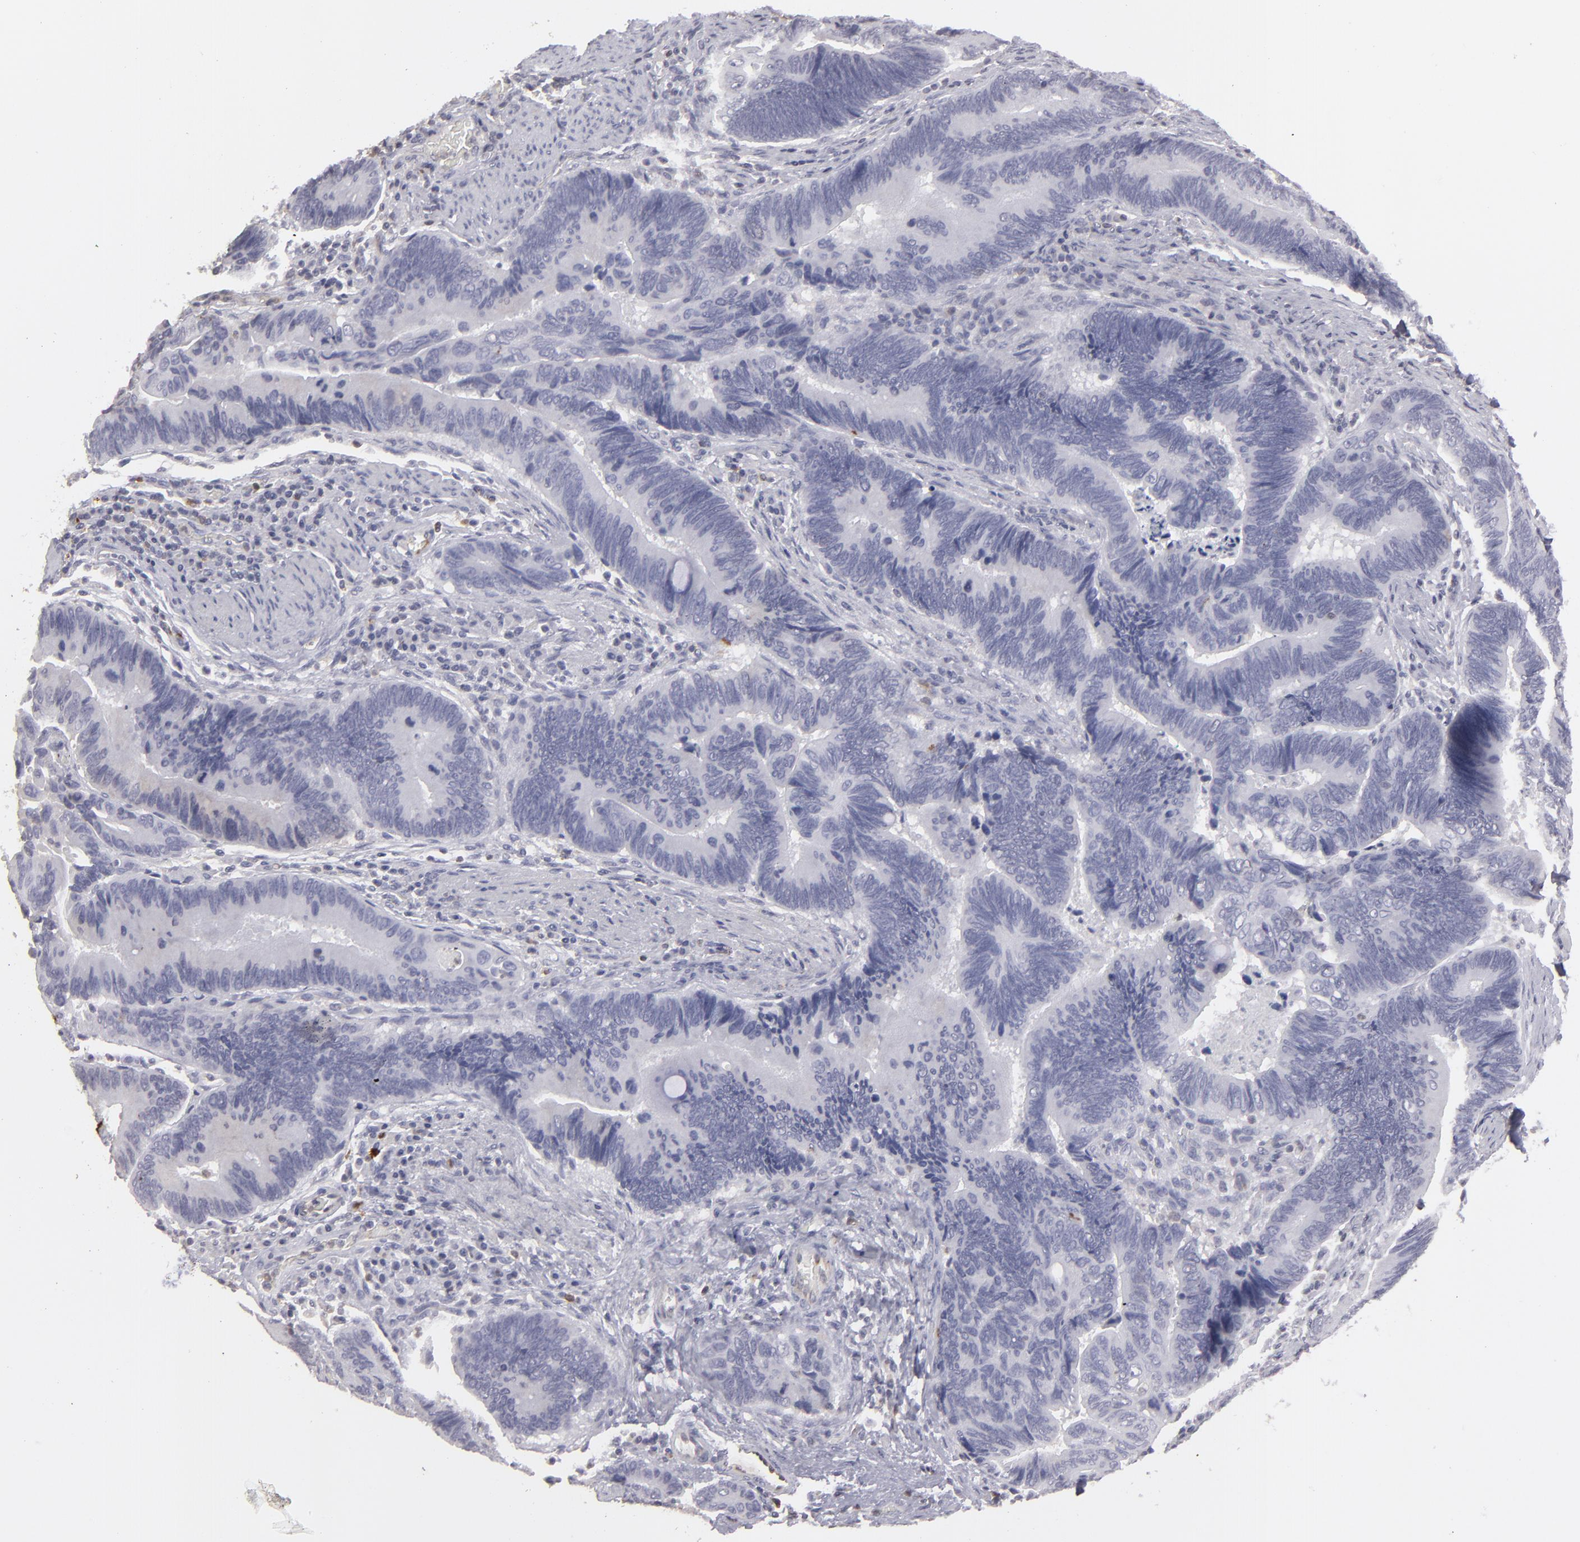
{"staining": {"intensity": "negative", "quantity": "none", "location": "none"}, "tissue": "pancreatic cancer", "cell_type": "Tumor cells", "image_type": "cancer", "snomed": [{"axis": "morphology", "description": "Adenocarcinoma, NOS"}, {"axis": "topography", "description": "Pancreas"}], "caption": "This is an IHC micrograph of human pancreatic adenocarcinoma. There is no expression in tumor cells.", "gene": "SEMA3G", "patient": {"sex": "female", "age": 70}}